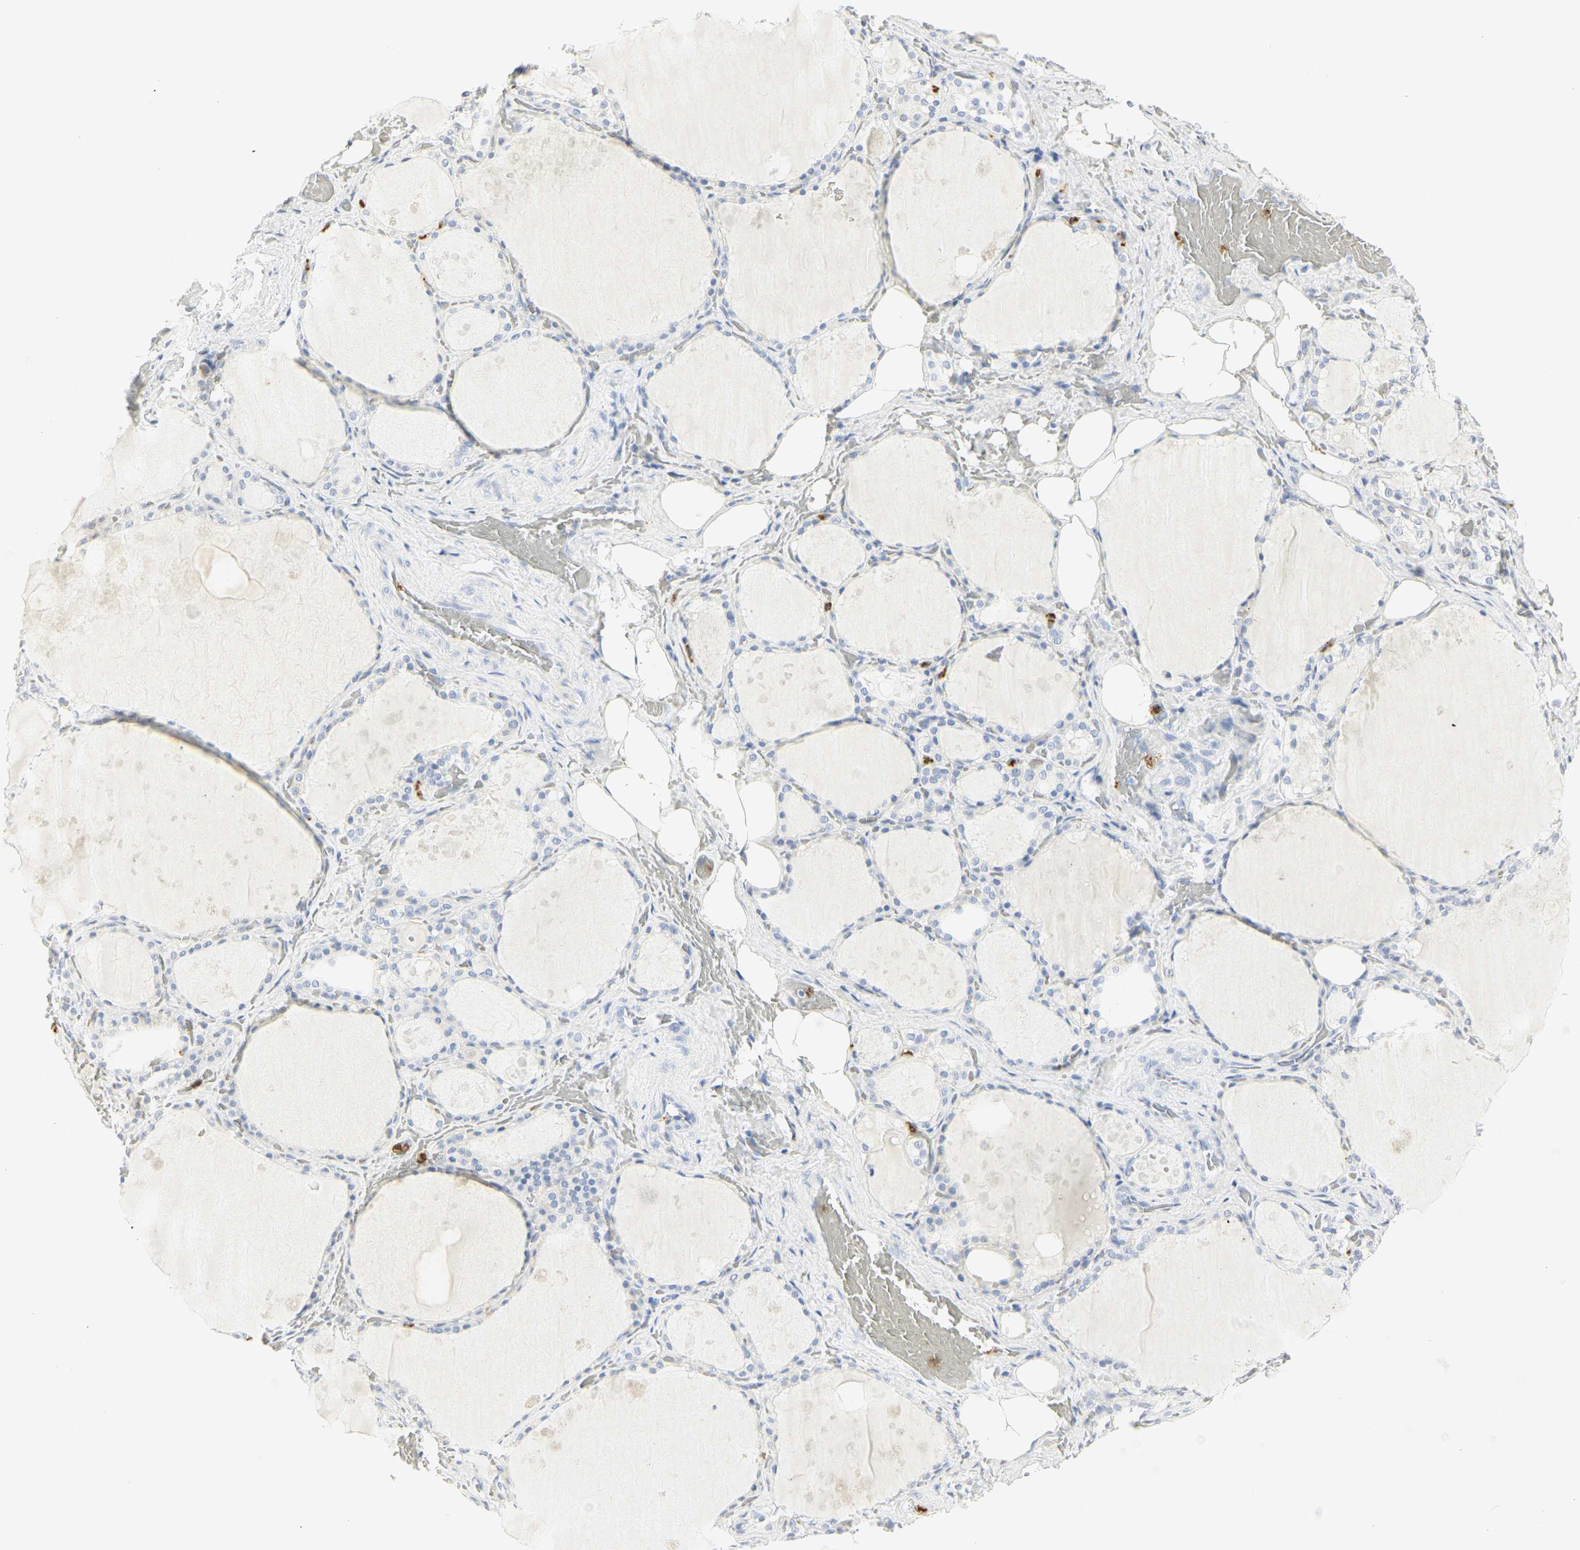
{"staining": {"intensity": "negative", "quantity": "none", "location": "none"}, "tissue": "thyroid gland", "cell_type": "Glandular cells", "image_type": "normal", "snomed": [{"axis": "morphology", "description": "Normal tissue, NOS"}, {"axis": "topography", "description": "Thyroid gland"}], "caption": "Glandular cells show no significant staining in unremarkable thyroid gland. (Stains: DAB immunohistochemistry with hematoxylin counter stain, Microscopy: brightfield microscopy at high magnification).", "gene": "CEACAM5", "patient": {"sex": "male", "age": 61}}